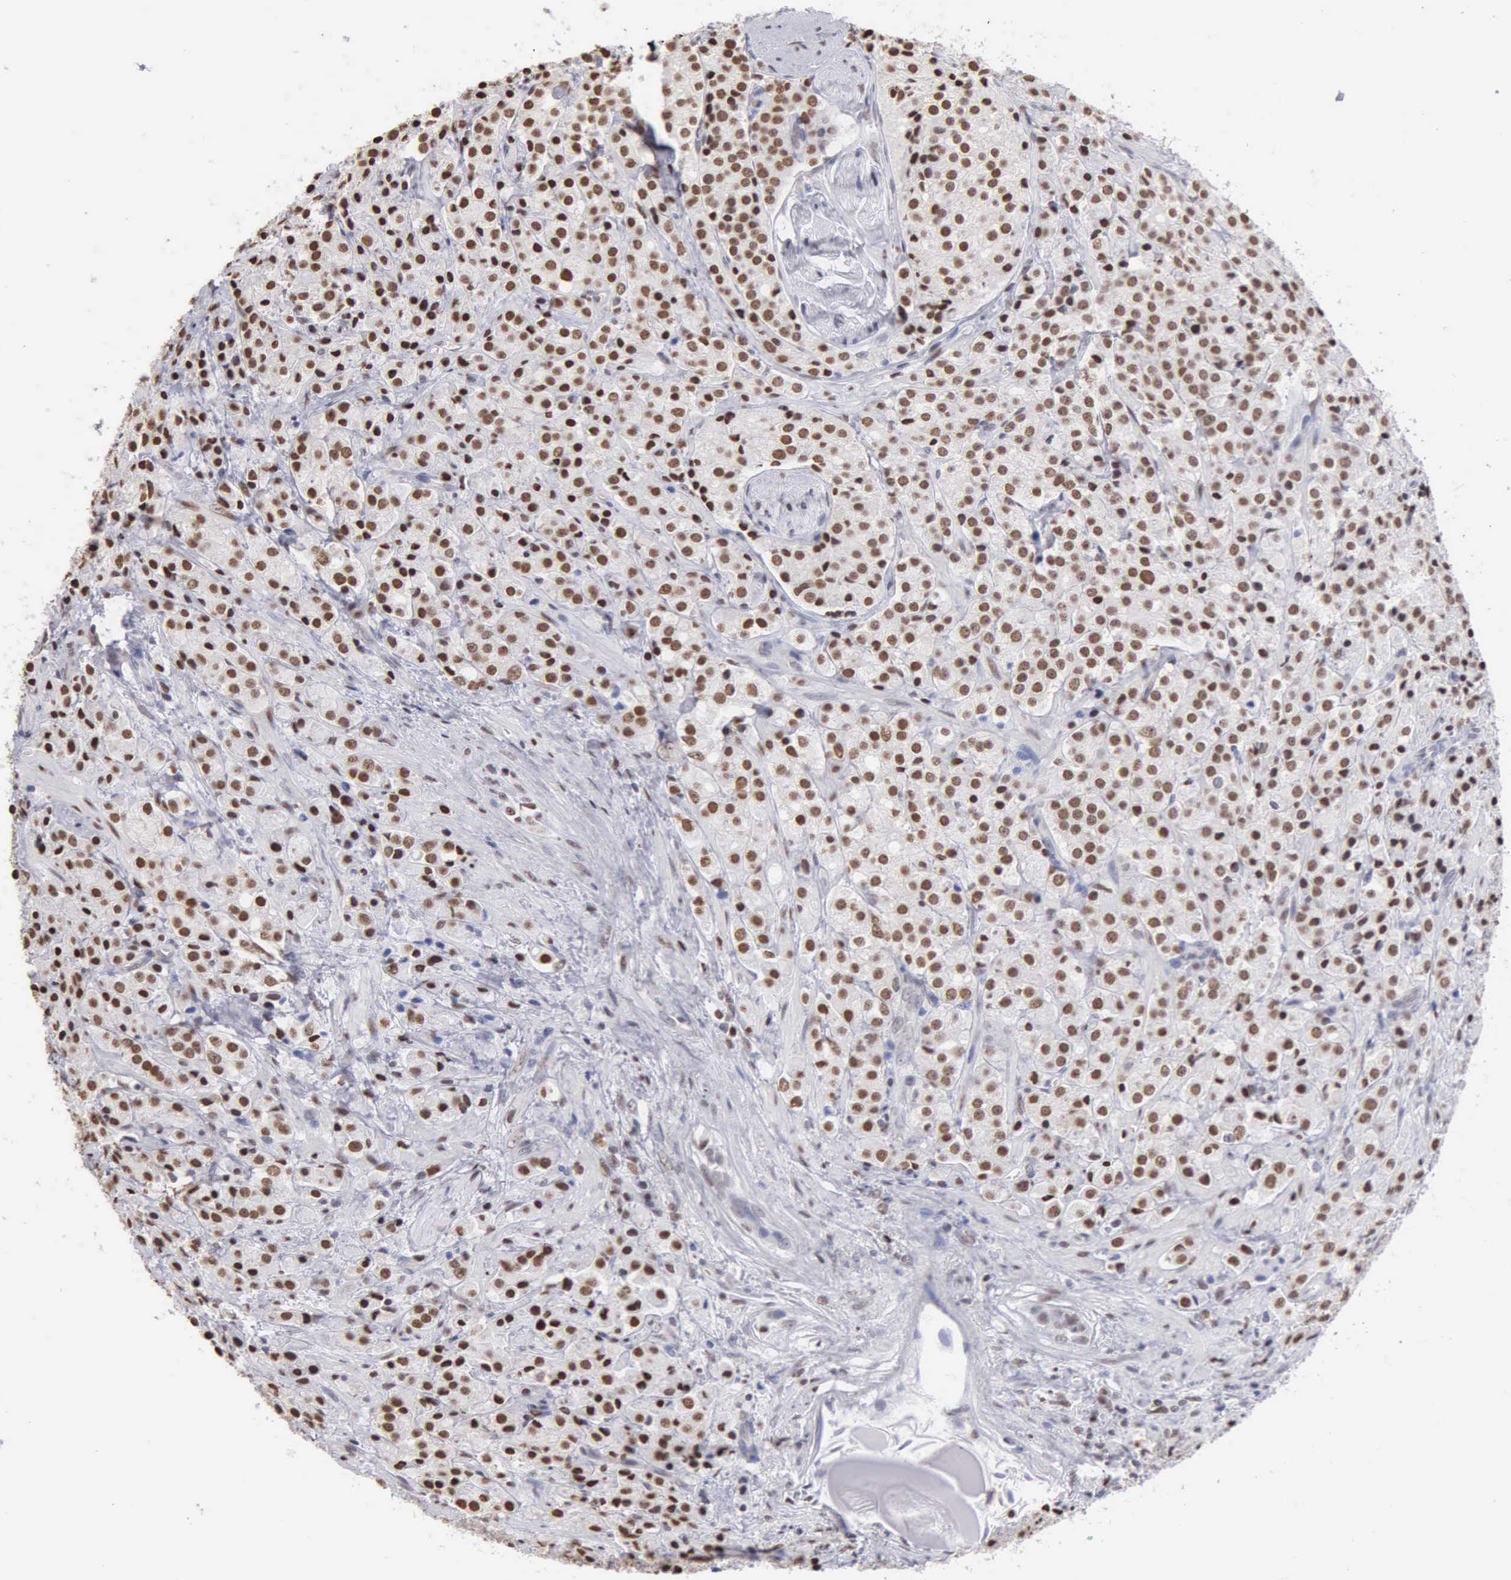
{"staining": {"intensity": "strong", "quantity": ">75%", "location": "nuclear"}, "tissue": "prostate cancer", "cell_type": "Tumor cells", "image_type": "cancer", "snomed": [{"axis": "morphology", "description": "Adenocarcinoma, Medium grade"}, {"axis": "topography", "description": "Prostate"}], "caption": "Protein expression analysis of medium-grade adenocarcinoma (prostate) demonstrates strong nuclear positivity in approximately >75% of tumor cells.", "gene": "CCNG1", "patient": {"sex": "male", "age": 70}}